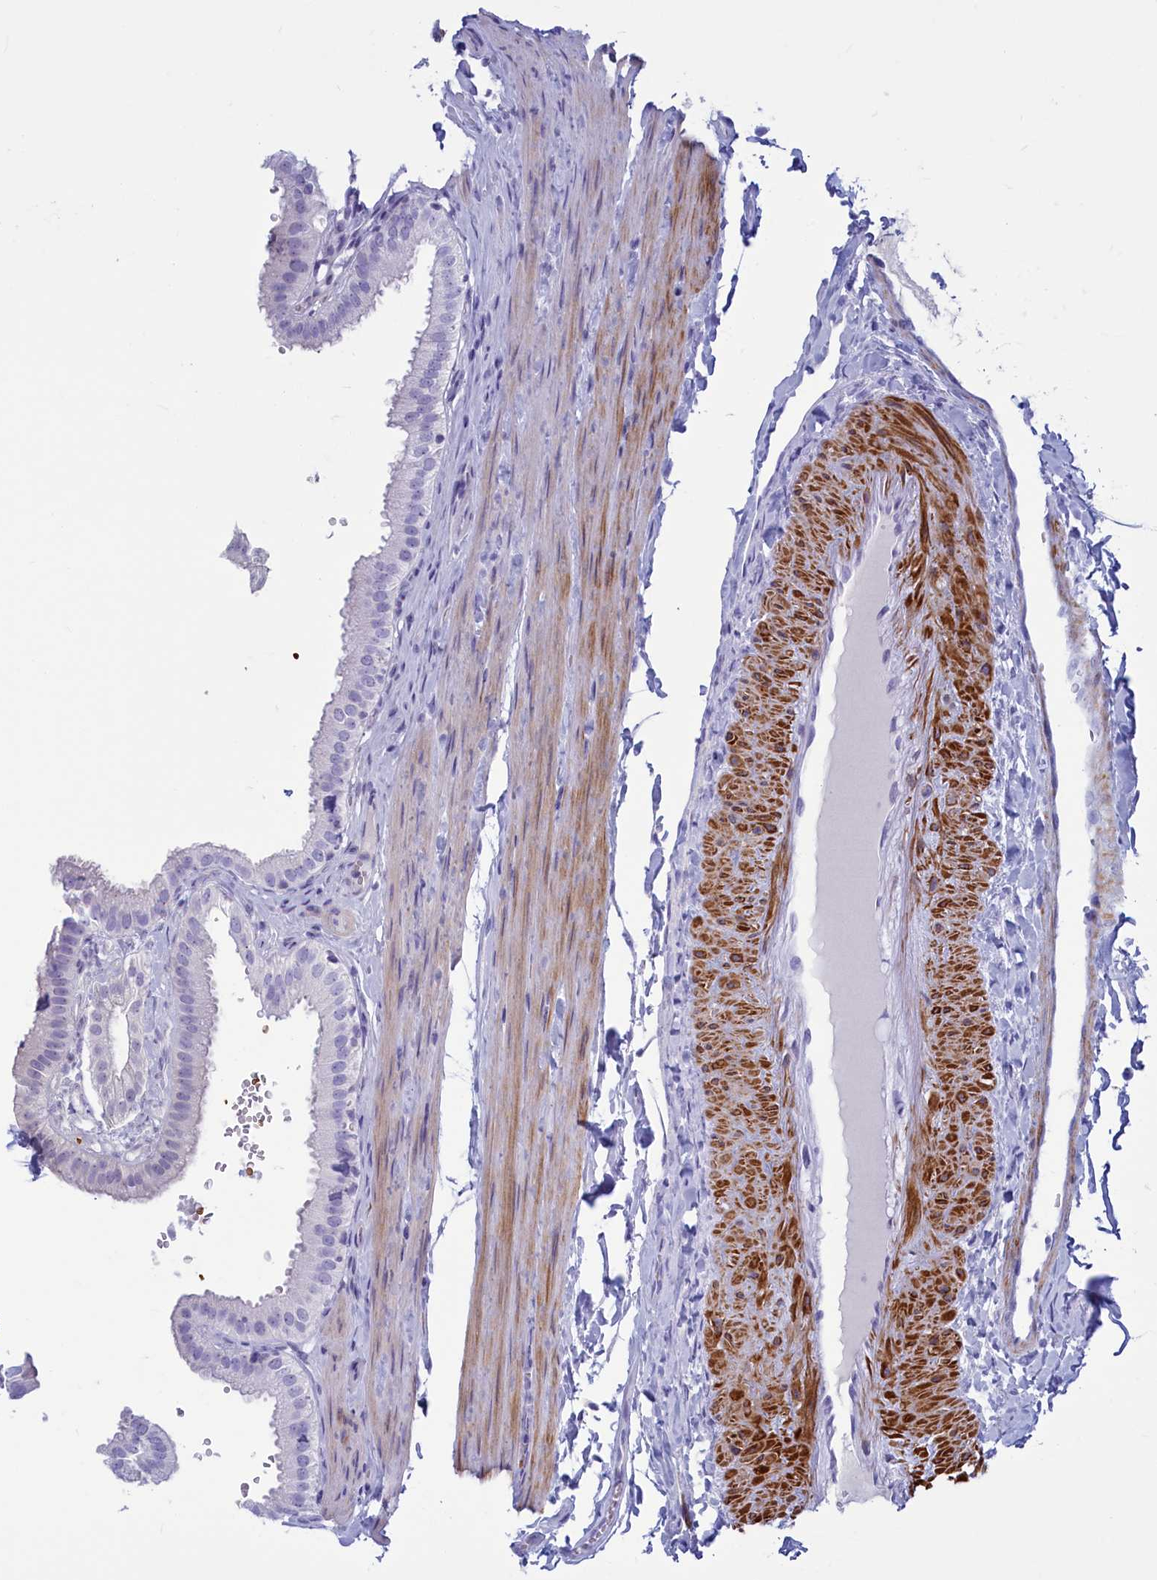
{"staining": {"intensity": "negative", "quantity": "none", "location": "none"}, "tissue": "gallbladder", "cell_type": "Glandular cells", "image_type": "normal", "snomed": [{"axis": "morphology", "description": "Normal tissue, NOS"}, {"axis": "topography", "description": "Gallbladder"}], "caption": "Immunohistochemical staining of unremarkable human gallbladder demonstrates no significant positivity in glandular cells.", "gene": "GAPDHS", "patient": {"sex": "female", "age": 61}}